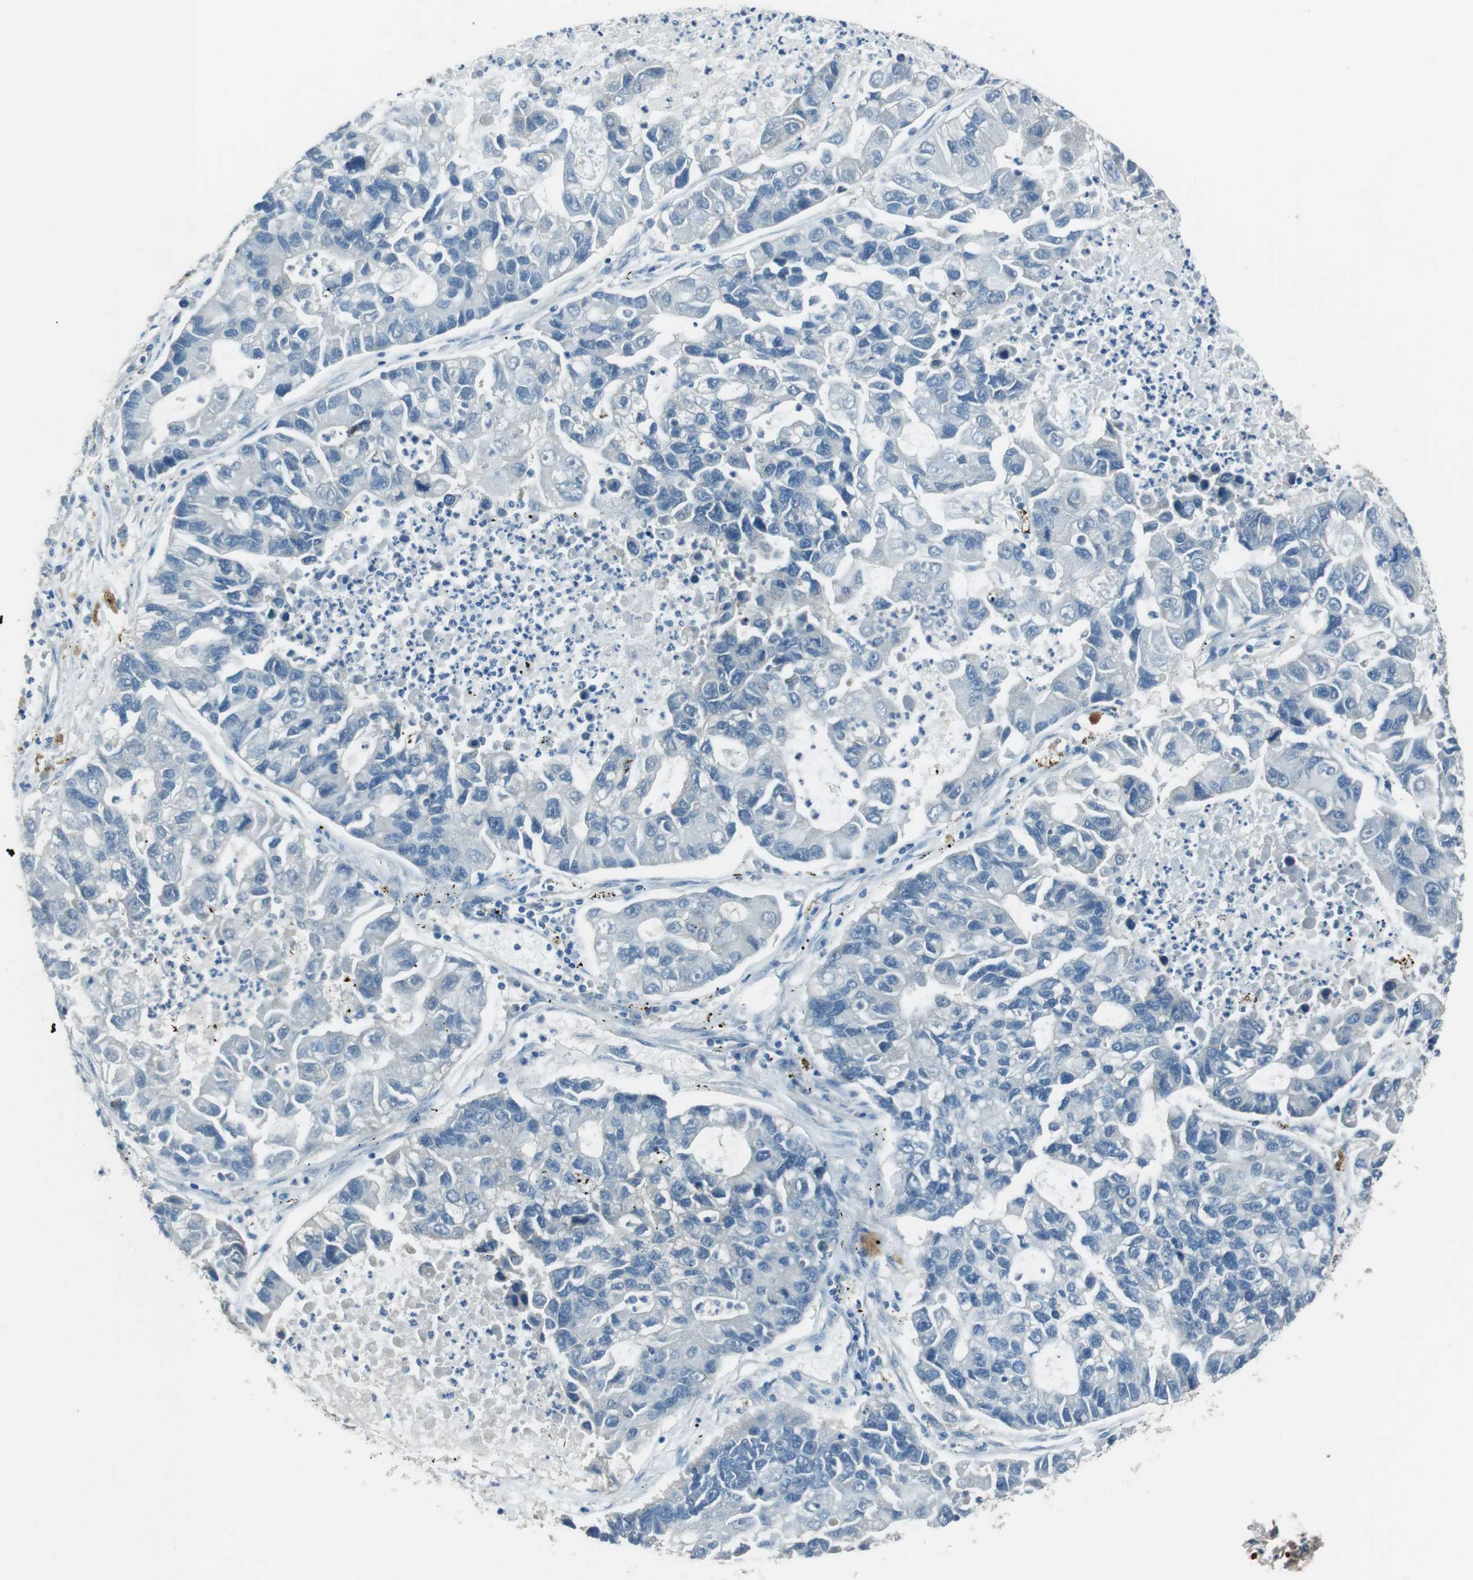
{"staining": {"intensity": "negative", "quantity": "none", "location": "none"}, "tissue": "lung cancer", "cell_type": "Tumor cells", "image_type": "cancer", "snomed": [{"axis": "morphology", "description": "Adenocarcinoma, NOS"}, {"axis": "topography", "description": "Lung"}], "caption": "Photomicrograph shows no significant protein expression in tumor cells of lung adenocarcinoma.", "gene": "MFAP3", "patient": {"sex": "female", "age": 51}}